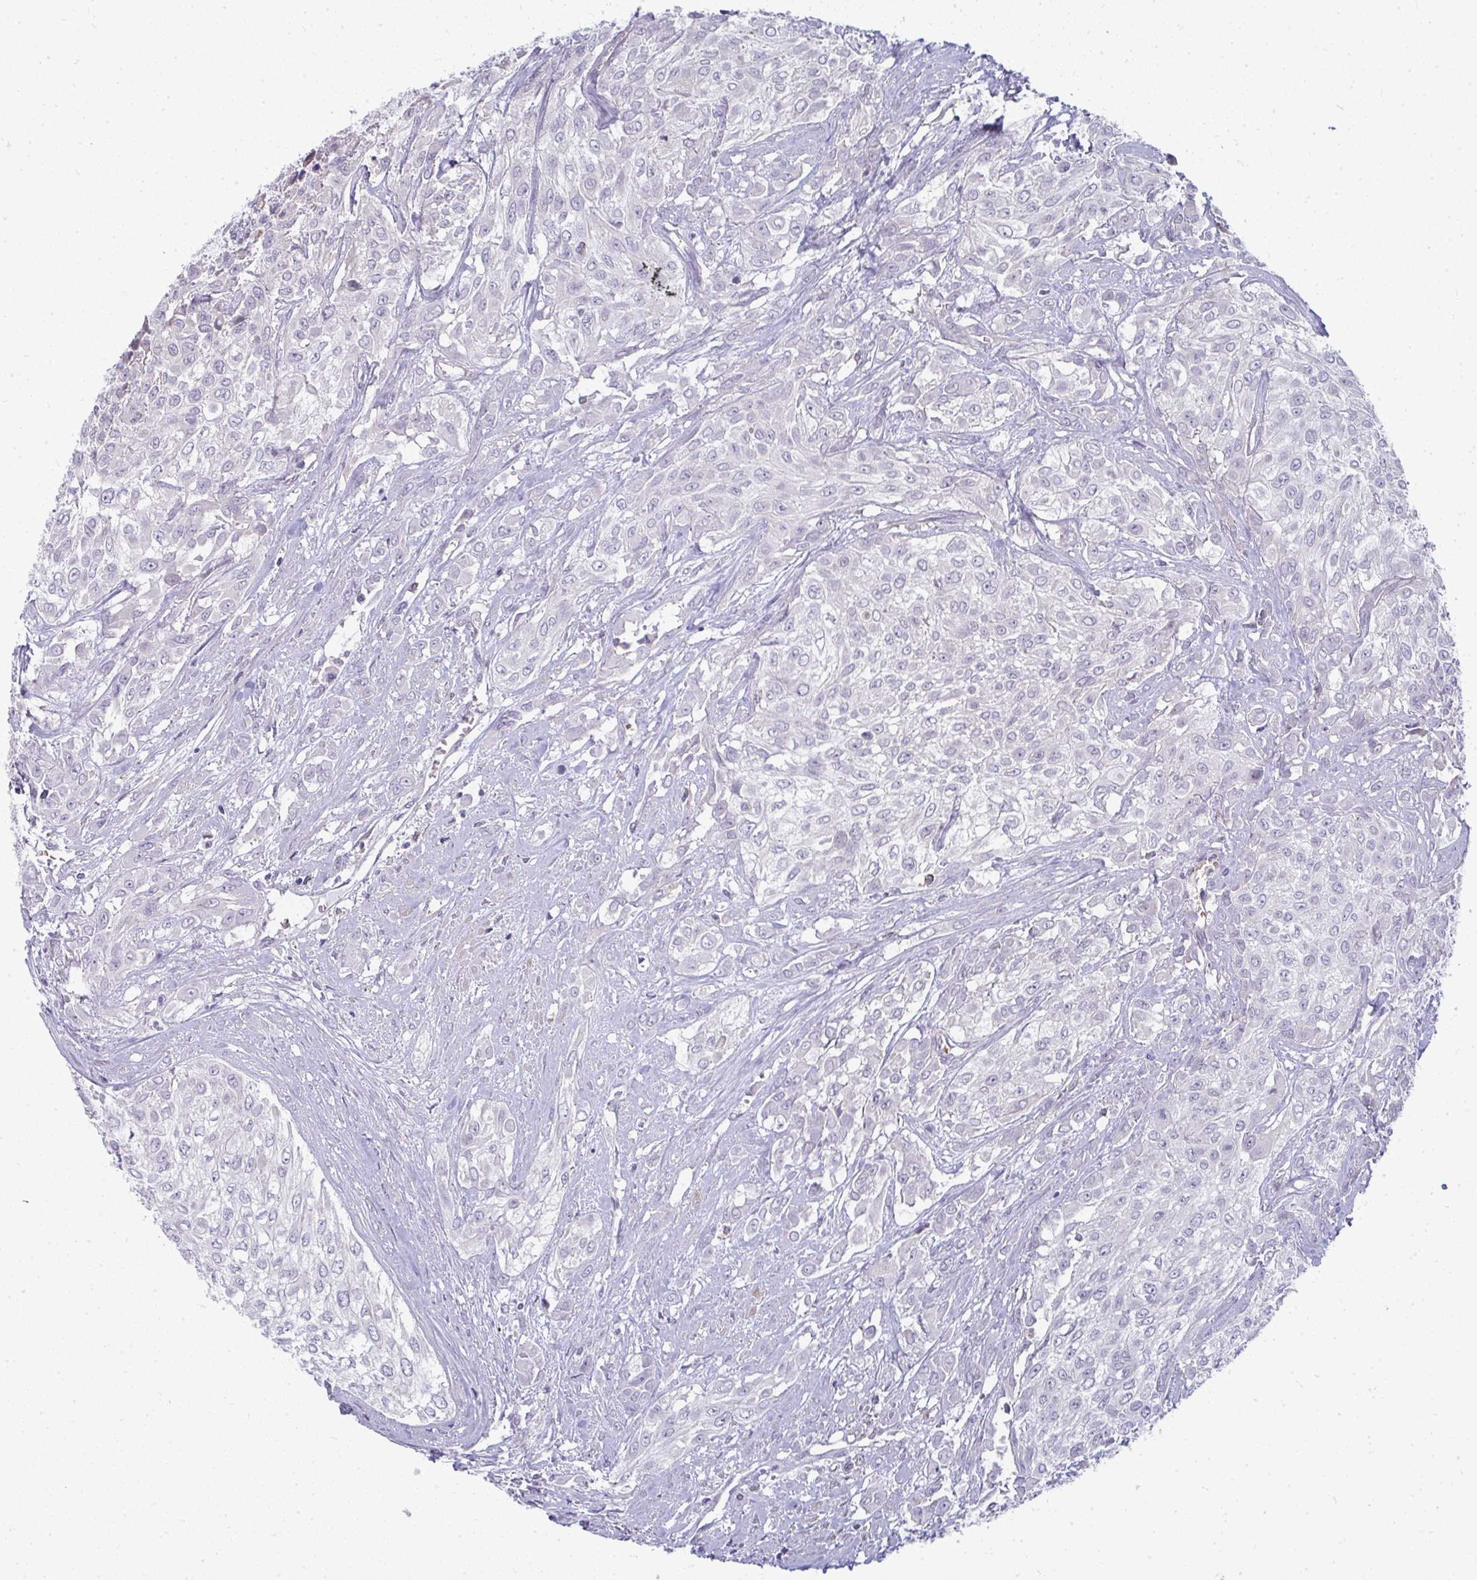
{"staining": {"intensity": "negative", "quantity": "none", "location": "none"}, "tissue": "urothelial cancer", "cell_type": "Tumor cells", "image_type": "cancer", "snomed": [{"axis": "morphology", "description": "Urothelial carcinoma, High grade"}, {"axis": "topography", "description": "Urinary bladder"}], "caption": "High-grade urothelial carcinoma stained for a protein using IHC exhibits no positivity tumor cells.", "gene": "SHB", "patient": {"sex": "male", "age": 57}}